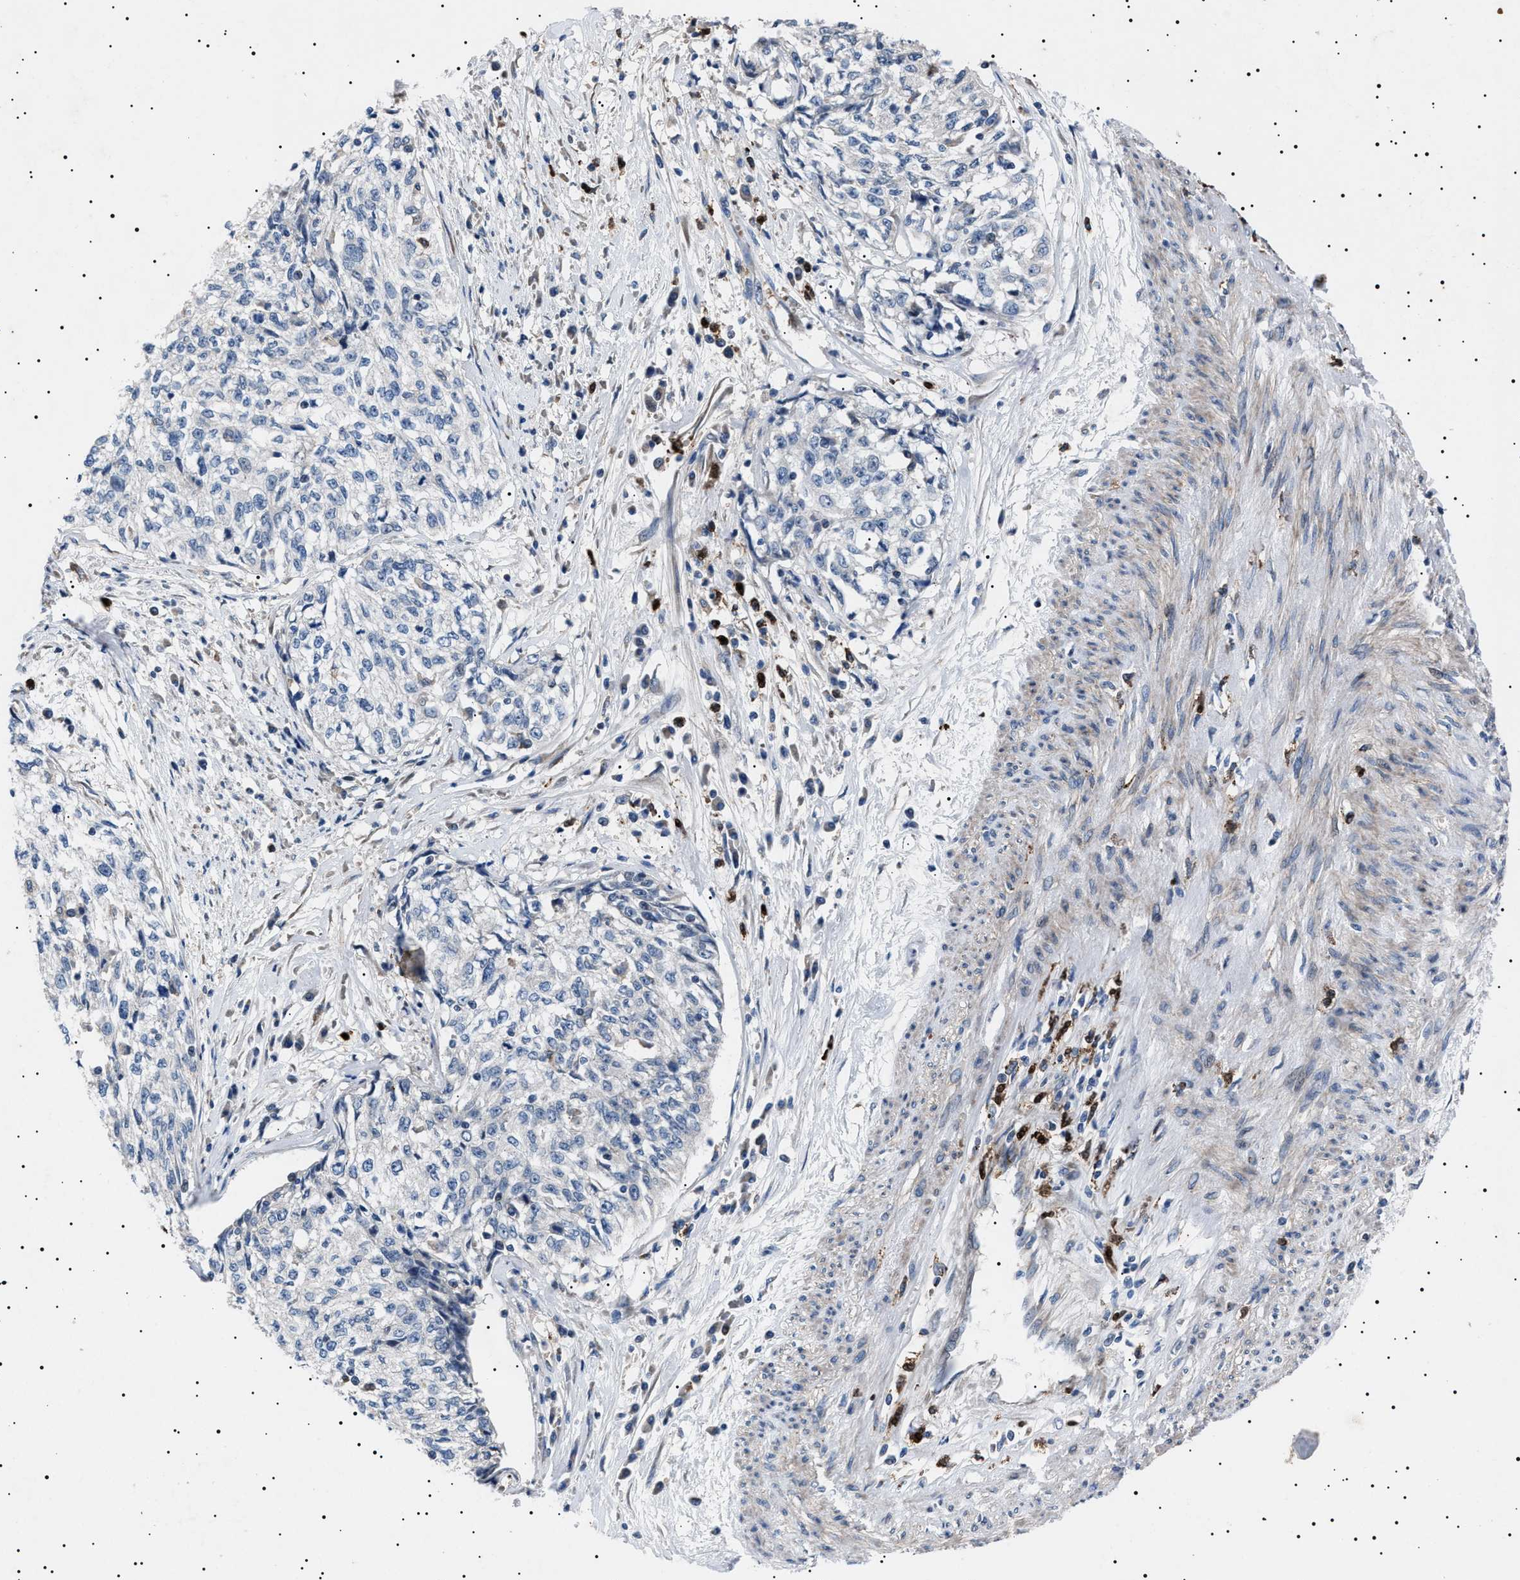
{"staining": {"intensity": "negative", "quantity": "none", "location": "none"}, "tissue": "cervical cancer", "cell_type": "Tumor cells", "image_type": "cancer", "snomed": [{"axis": "morphology", "description": "Squamous cell carcinoma, NOS"}, {"axis": "topography", "description": "Cervix"}], "caption": "DAB (3,3'-diaminobenzidine) immunohistochemical staining of human squamous cell carcinoma (cervical) reveals no significant expression in tumor cells.", "gene": "PTRH1", "patient": {"sex": "female", "age": 57}}